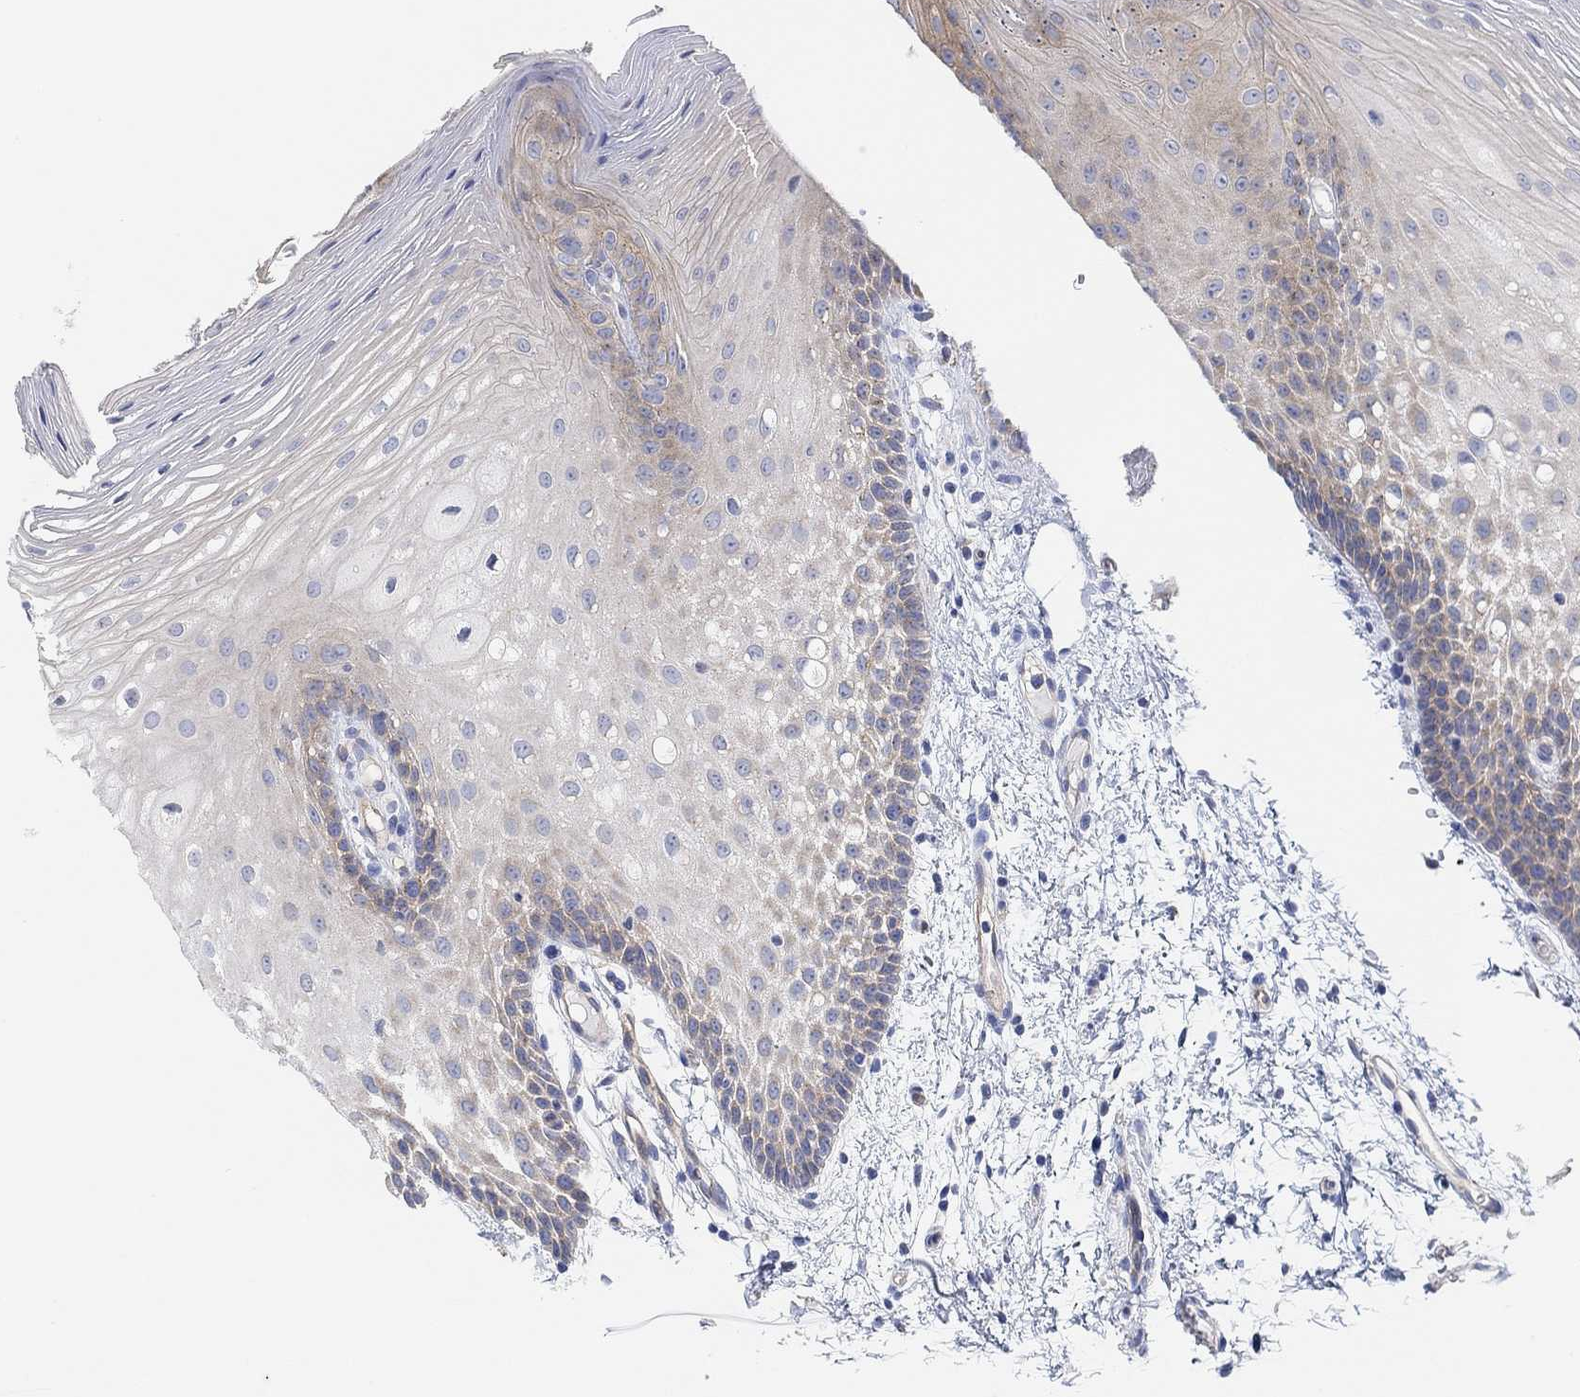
{"staining": {"intensity": "moderate", "quantity": "<25%", "location": "cytoplasmic/membranous"}, "tissue": "oral mucosa", "cell_type": "Squamous epithelial cells", "image_type": "normal", "snomed": [{"axis": "morphology", "description": "Normal tissue, NOS"}, {"axis": "morphology", "description": "Squamous cell carcinoma, NOS"}, {"axis": "topography", "description": "Oral tissue"}, {"axis": "topography", "description": "Head-Neck"}], "caption": "Immunohistochemistry (IHC) of unremarkable oral mucosa shows low levels of moderate cytoplasmic/membranous expression in approximately <25% of squamous epithelial cells. The staining was performed using DAB to visualize the protein expression in brown, while the nuclei were stained in blue with hematoxylin (Magnification: 20x).", "gene": "RGS1", "patient": {"sex": "male", "age": 69}}